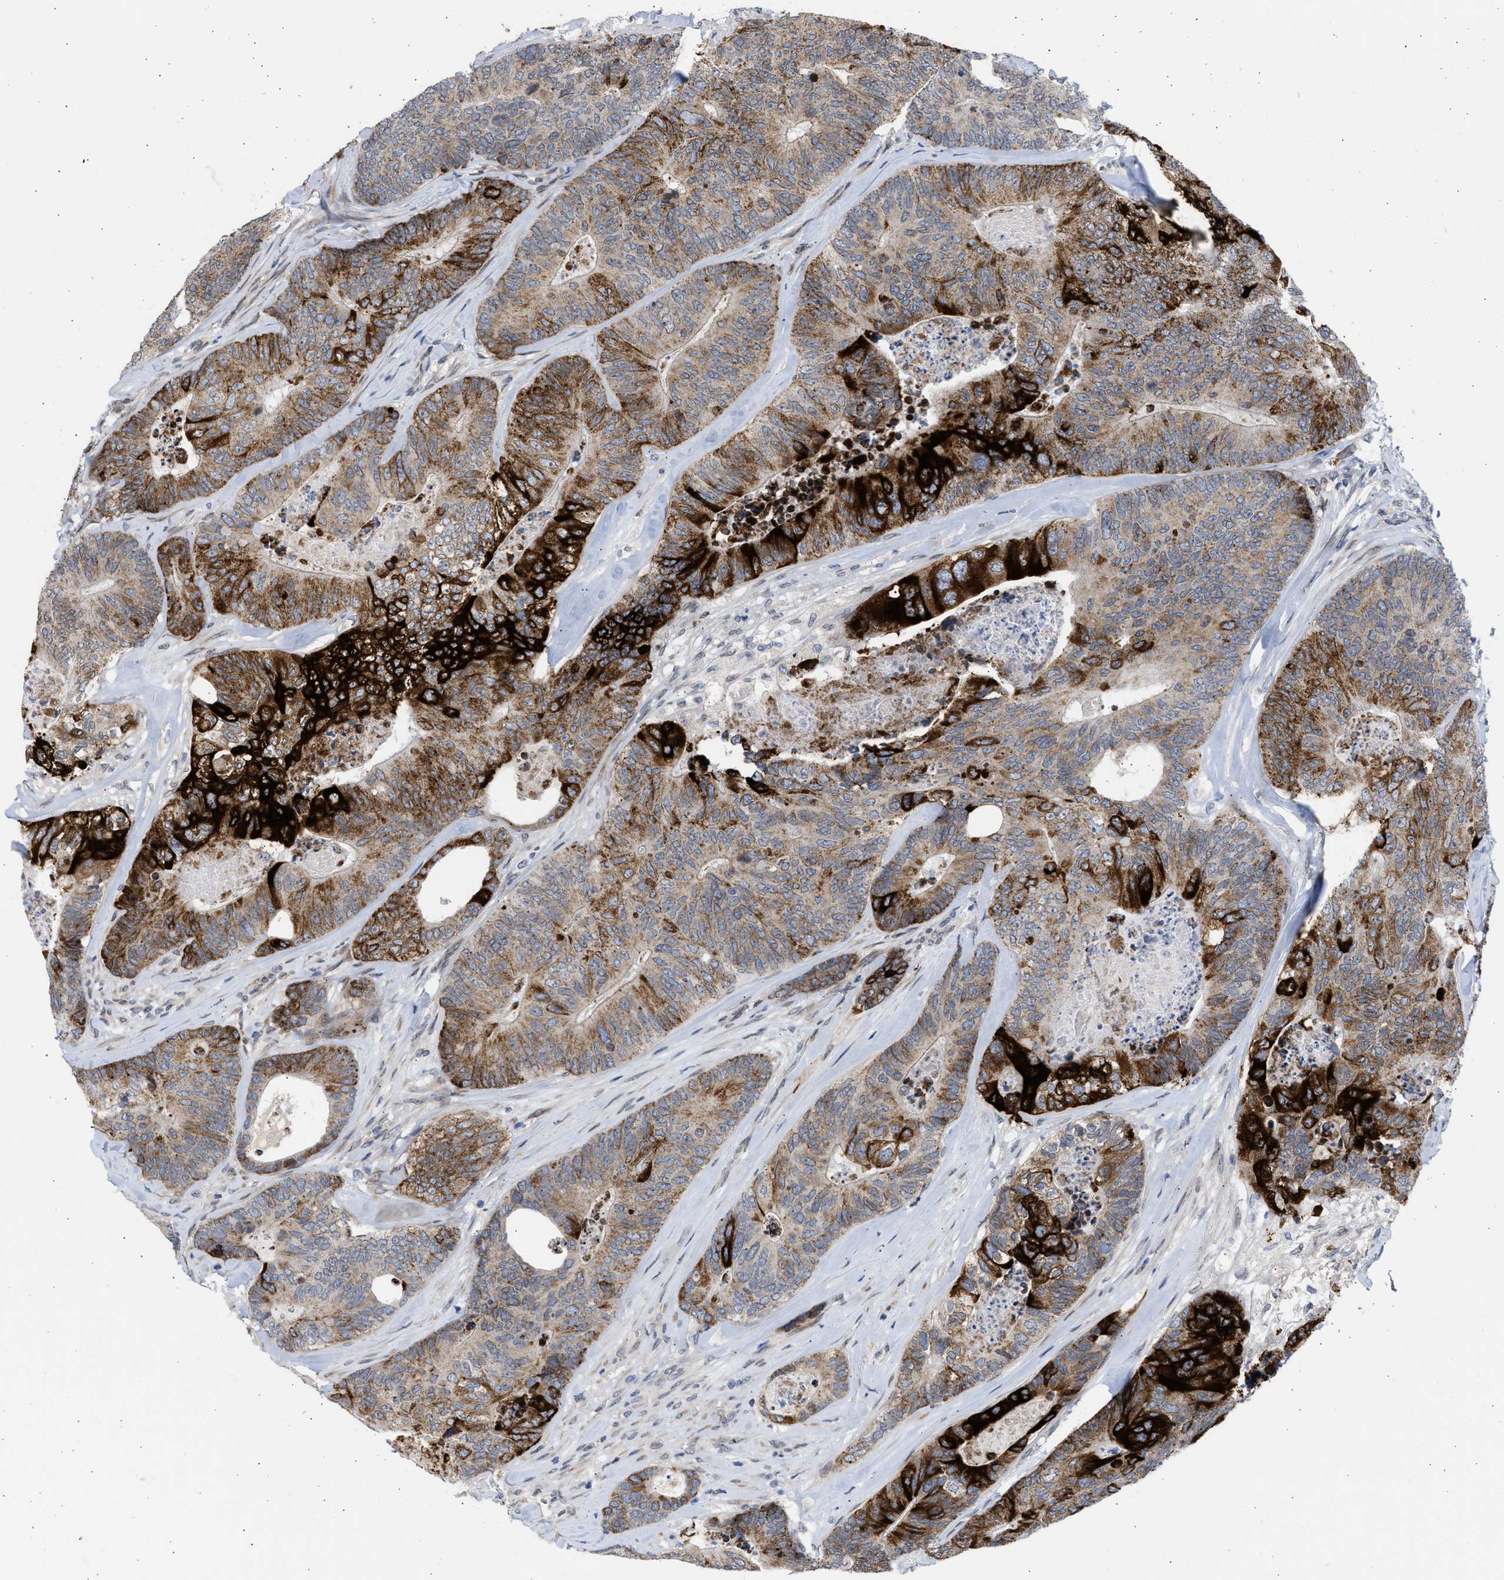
{"staining": {"intensity": "strong", "quantity": "25%-75%", "location": "cytoplasmic/membranous"}, "tissue": "colorectal cancer", "cell_type": "Tumor cells", "image_type": "cancer", "snomed": [{"axis": "morphology", "description": "Adenocarcinoma, NOS"}, {"axis": "topography", "description": "Colon"}], "caption": "An image of human colorectal cancer (adenocarcinoma) stained for a protein displays strong cytoplasmic/membranous brown staining in tumor cells. (Stains: DAB (3,3'-diaminobenzidine) in brown, nuclei in blue, Microscopy: brightfield microscopy at high magnification).", "gene": "NUP35", "patient": {"sex": "female", "age": 67}}